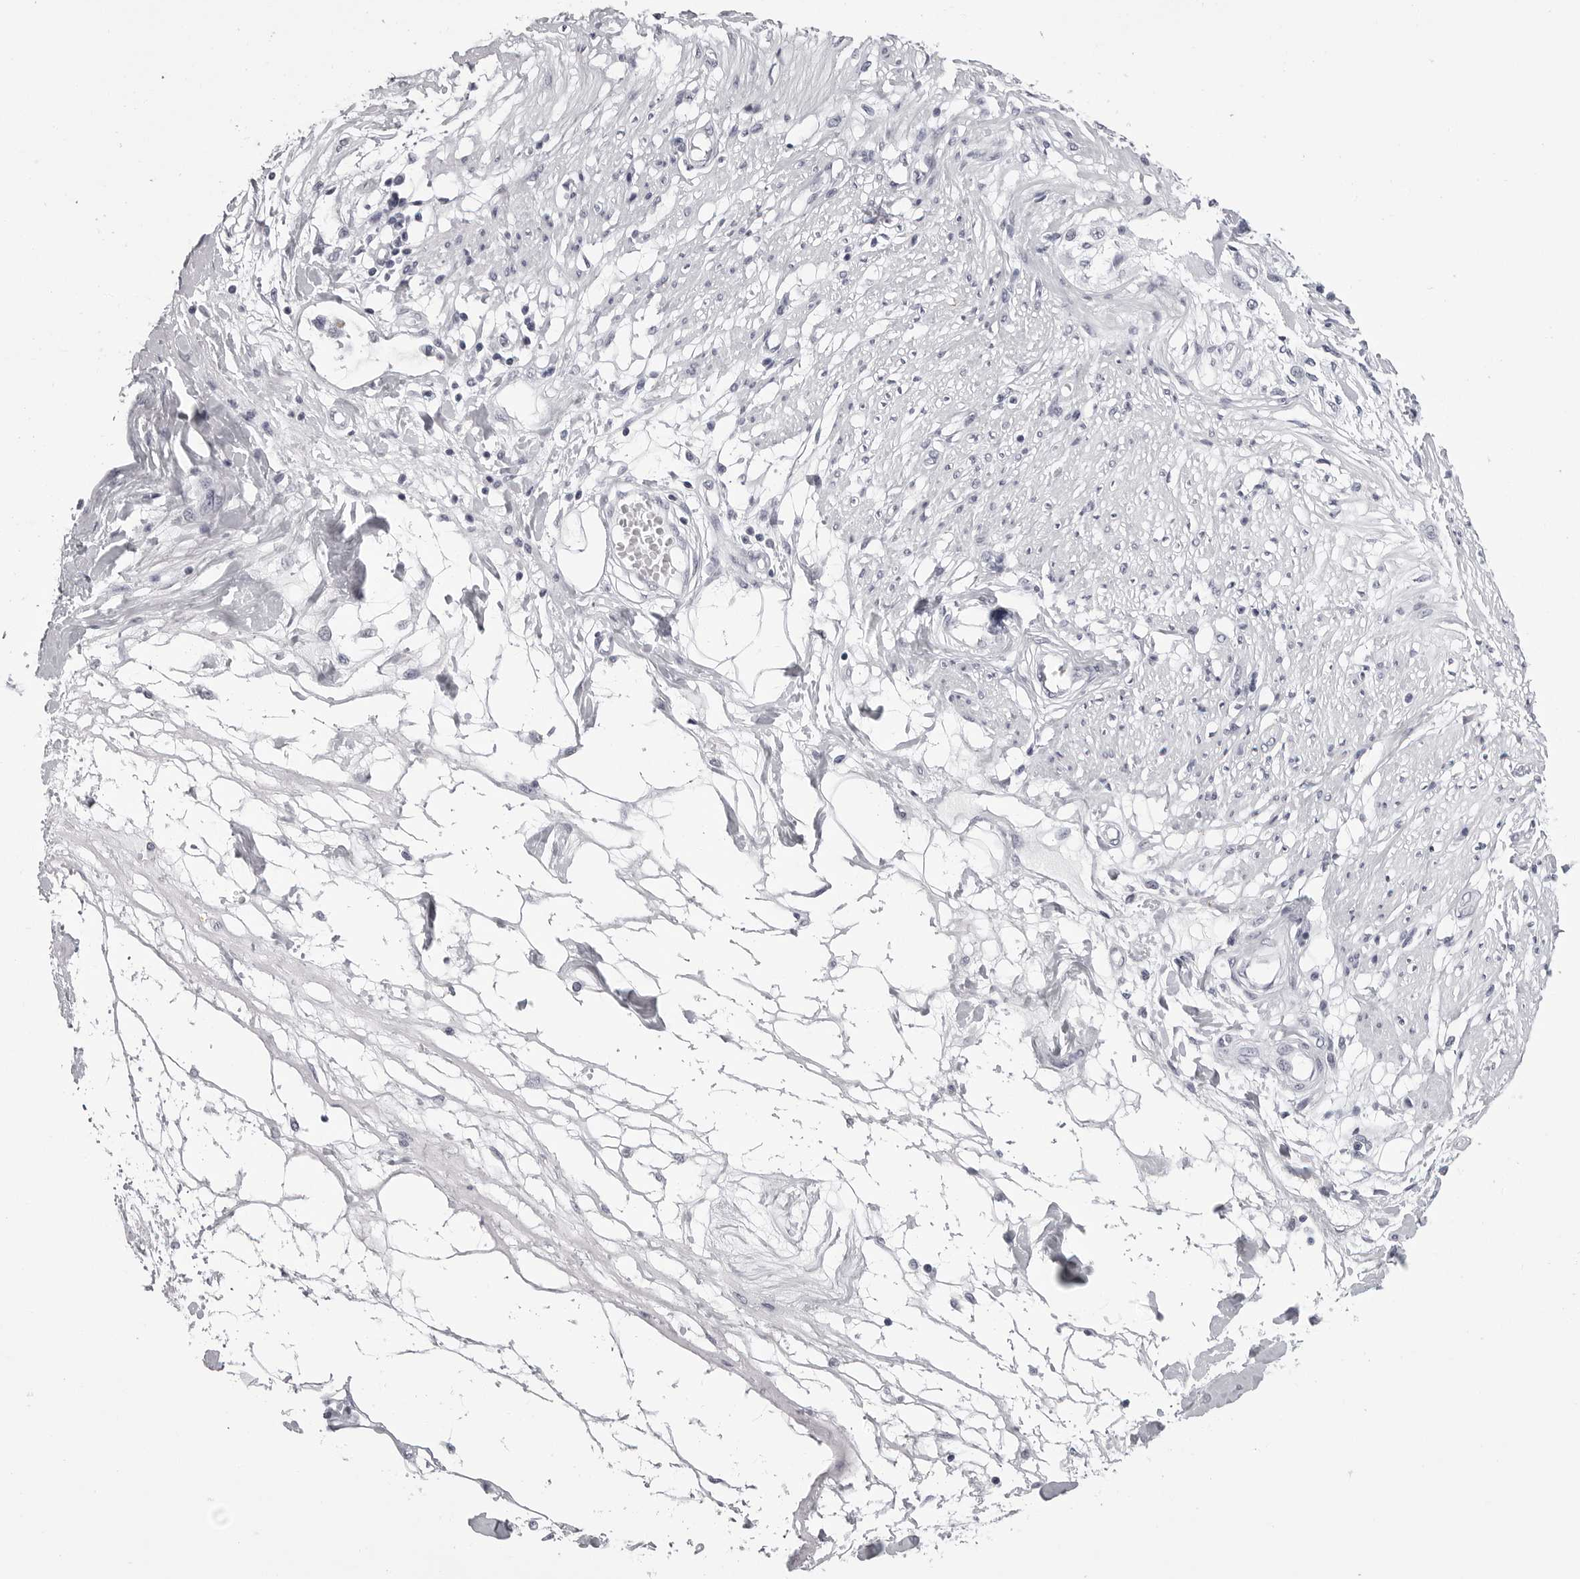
{"staining": {"intensity": "negative", "quantity": "none", "location": "none"}, "tissue": "smooth muscle", "cell_type": "Smooth muscle cells", "image_type": "normal", "snomed": [{"axis": "morphology", "description": "Normal tissue, NOS"}, {"axis": "morphology", "description": "Adenocarcinoma, NOS"}, {"axis": "topography", "description": "Smooth muscle"}, {"axis": "topography", "description": "Colon"}], "caption": "Photomicrograph shows no protein staining in smooth muscle cells of benign smooth muscle.", "gene": "BPIFA1", "patient": {"sex": "male", "age": 14}}